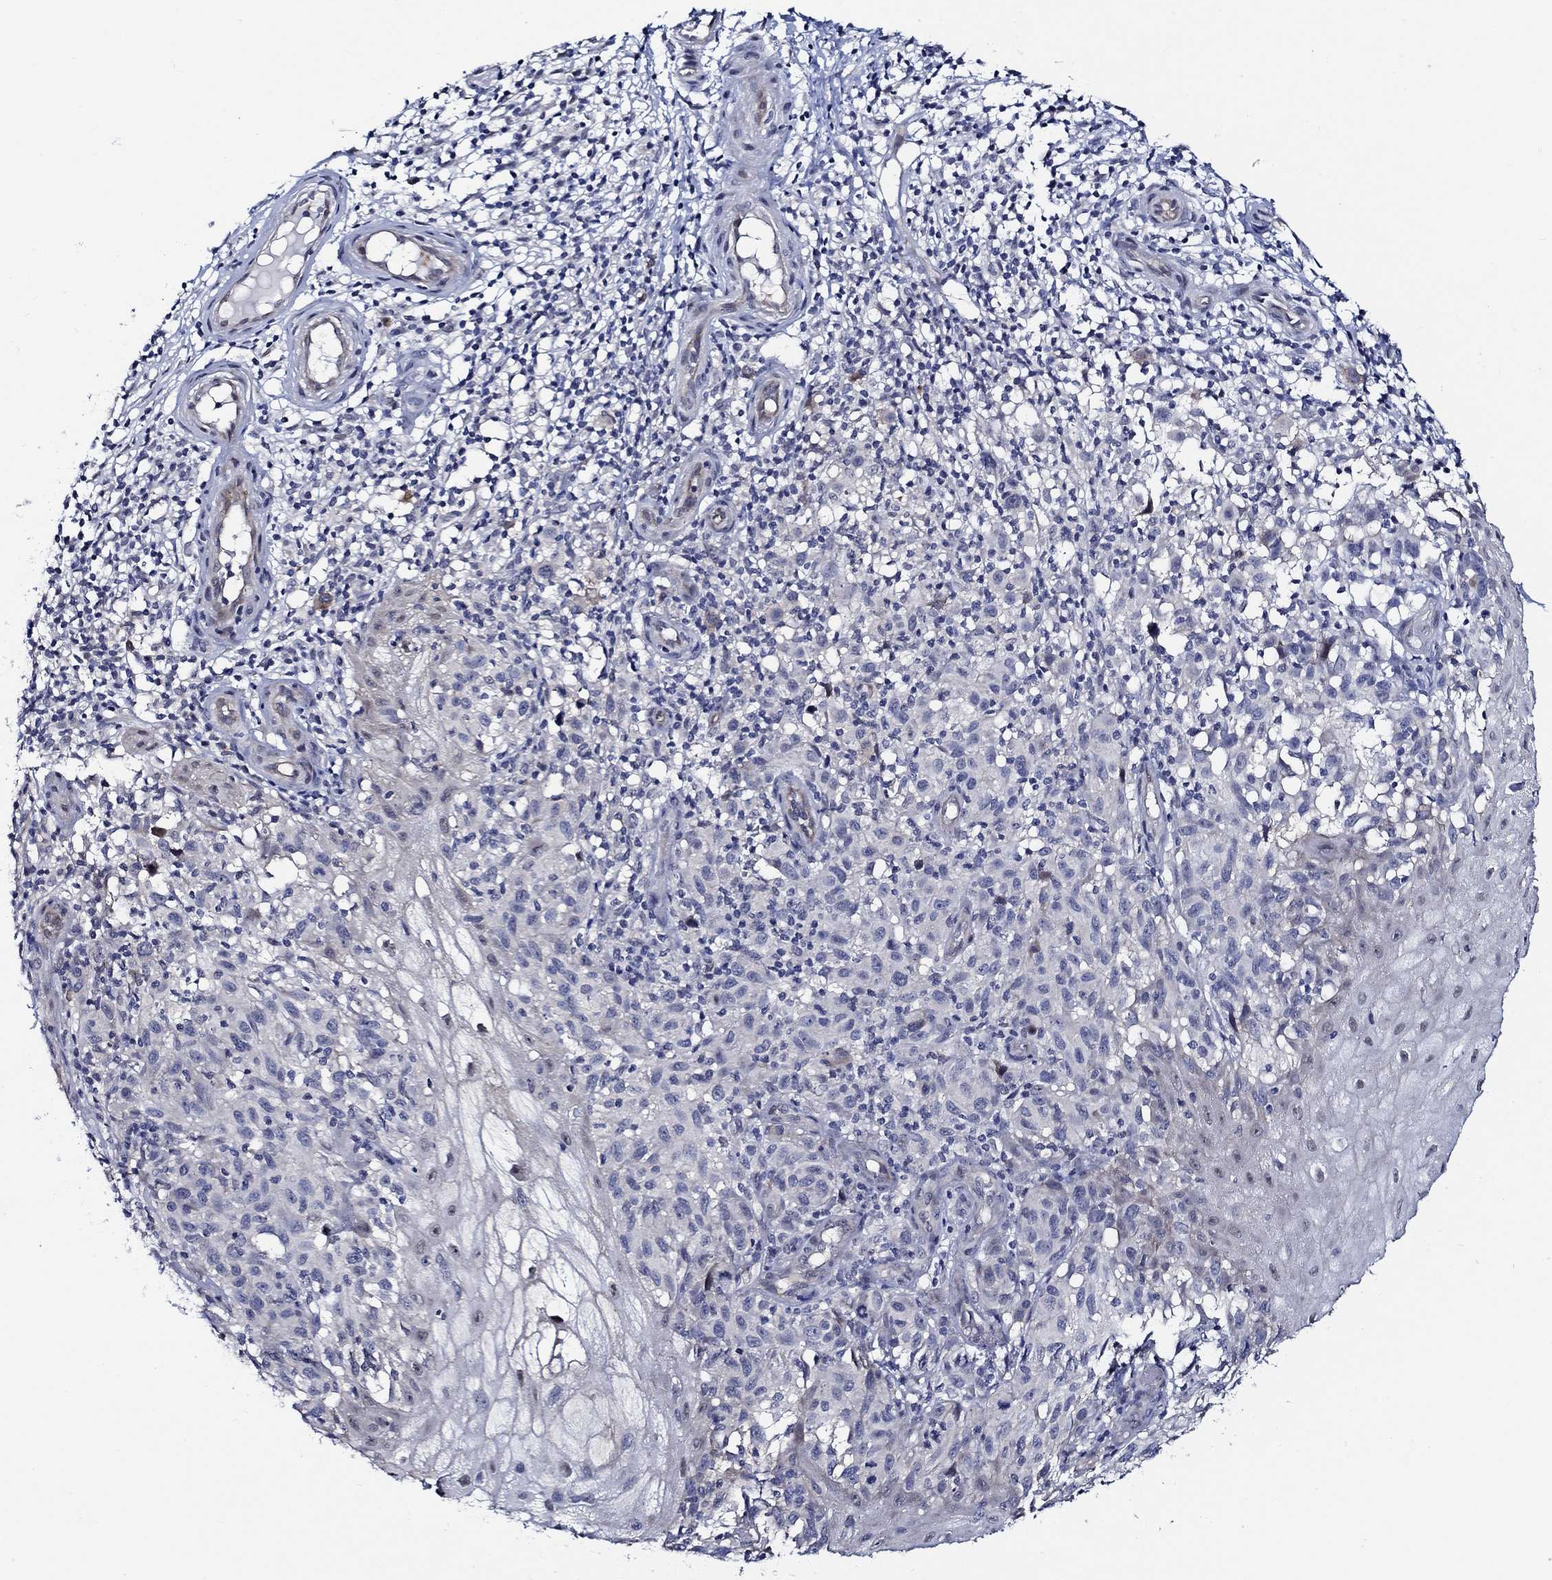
{"staining": {"intensity": "negative", "quantity": "none", "location": "none"}, "tissue": "melanoma", "cell_type": "Tumor cells", "image_type": "cancer", "snomed": [{"axis": "morphology", "description": "Malignant melanoma, NOS"}, {"axis": "topography", "description": "Skin"}], "caption": "This micrograph is of melanoma stained with immunohistochemistry (IHC) to label a protein in brown with the nuclei are counter-stained blue. There is no expression in tumor cells.", "gene": "C8orf48", "patient": {"sex": "female", "age": 53}}